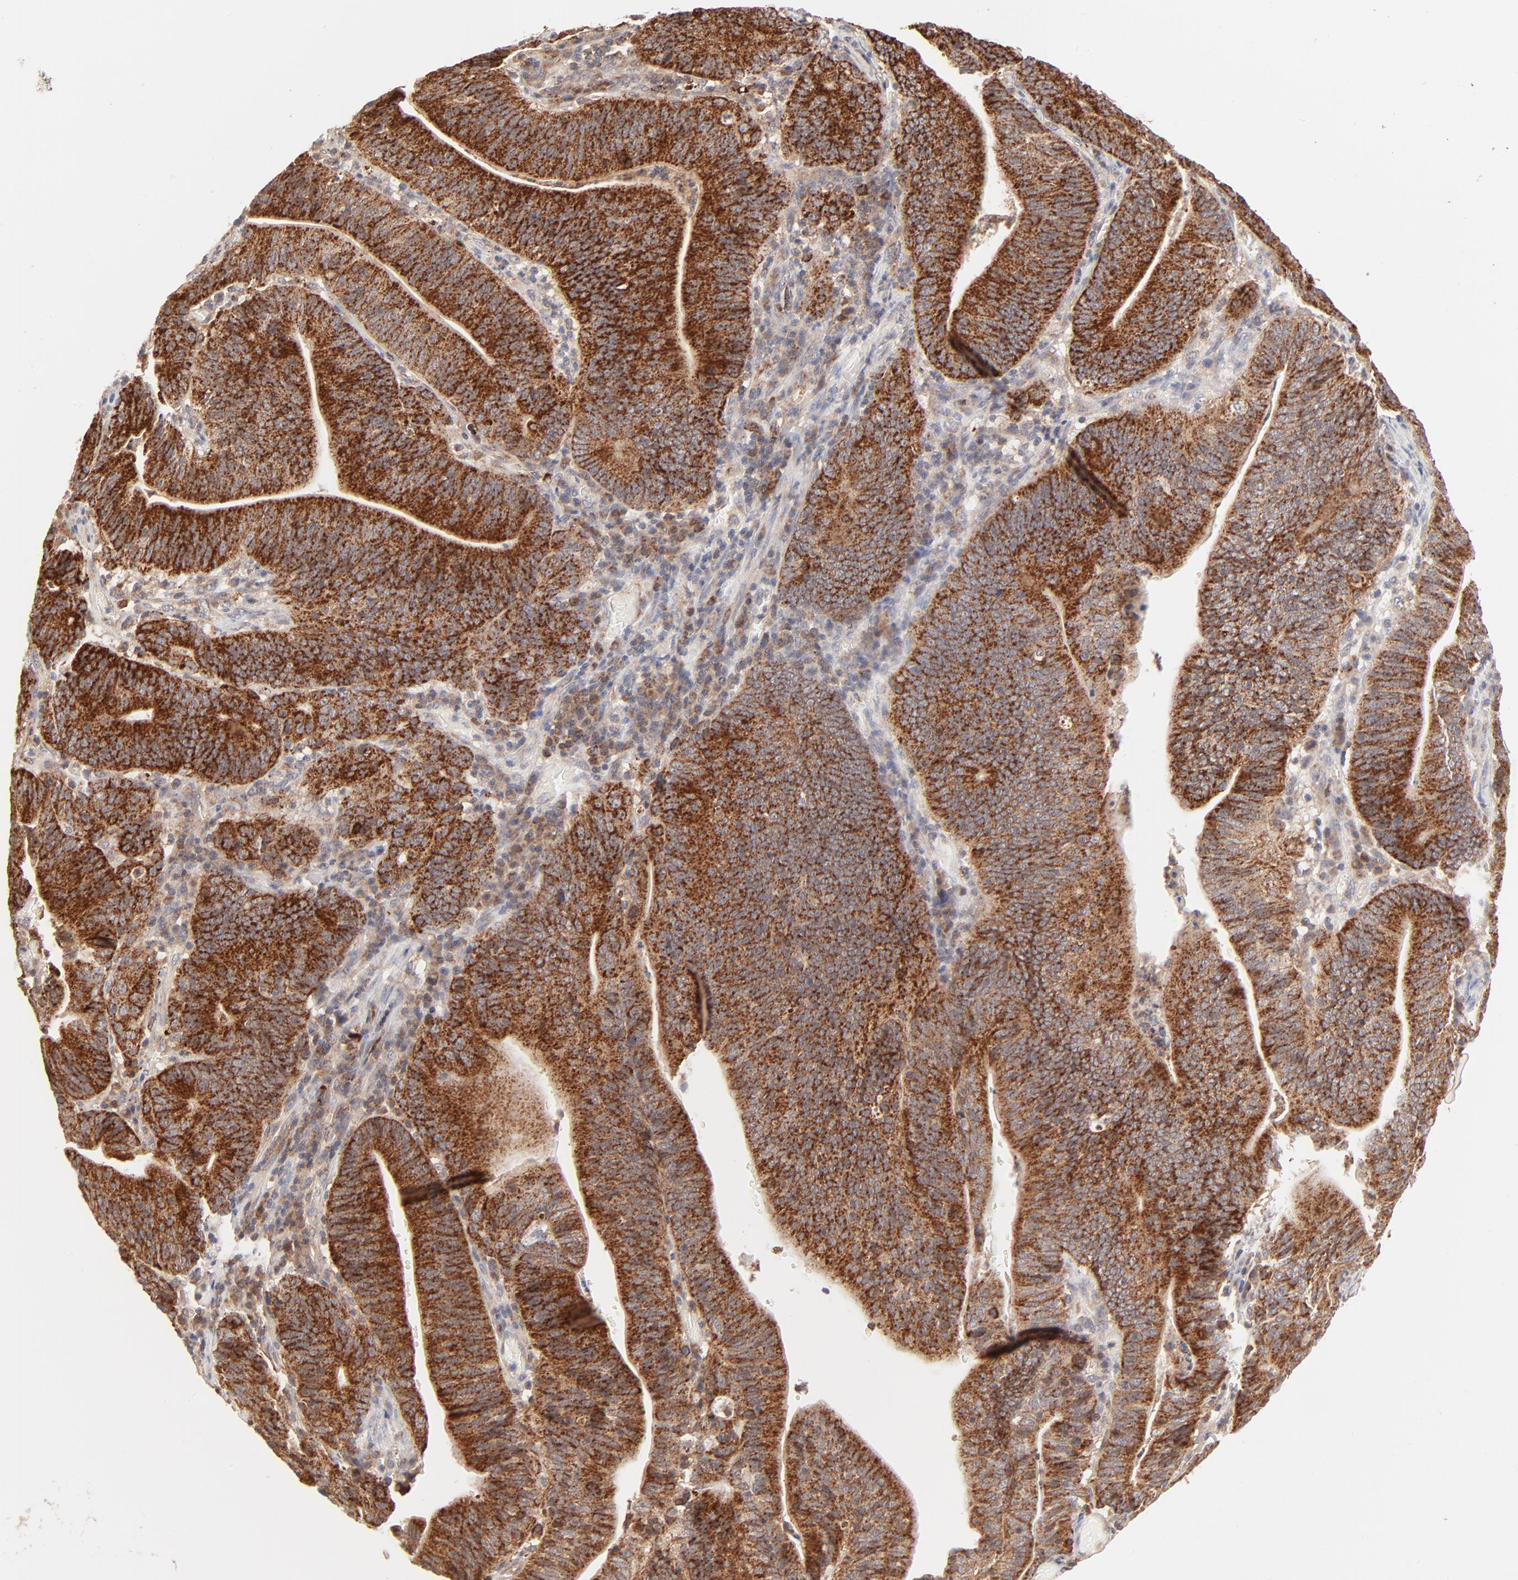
{"staining": {"intensity": "strong", "quantity": ">75%", "location": "cytoplasmic/membranous"}, "tissue": "stomach cancer", "cell_type": "Tumor cells", "image_type": "cancer", "snomed": [{"axis": "morphology", "description": "Adenocarcinoma, NOS"}, {"axis": "topography", "description": "Stomach, lower"}], "caption": "The photomicrograph displays a brown stain indicating the presence of a protein in the cytoplasmic/membranous of tumor cells in adenocarcinoma (stomach).", "gene": "CSPG4", "patient": {"sex": "female", "age": 86}}